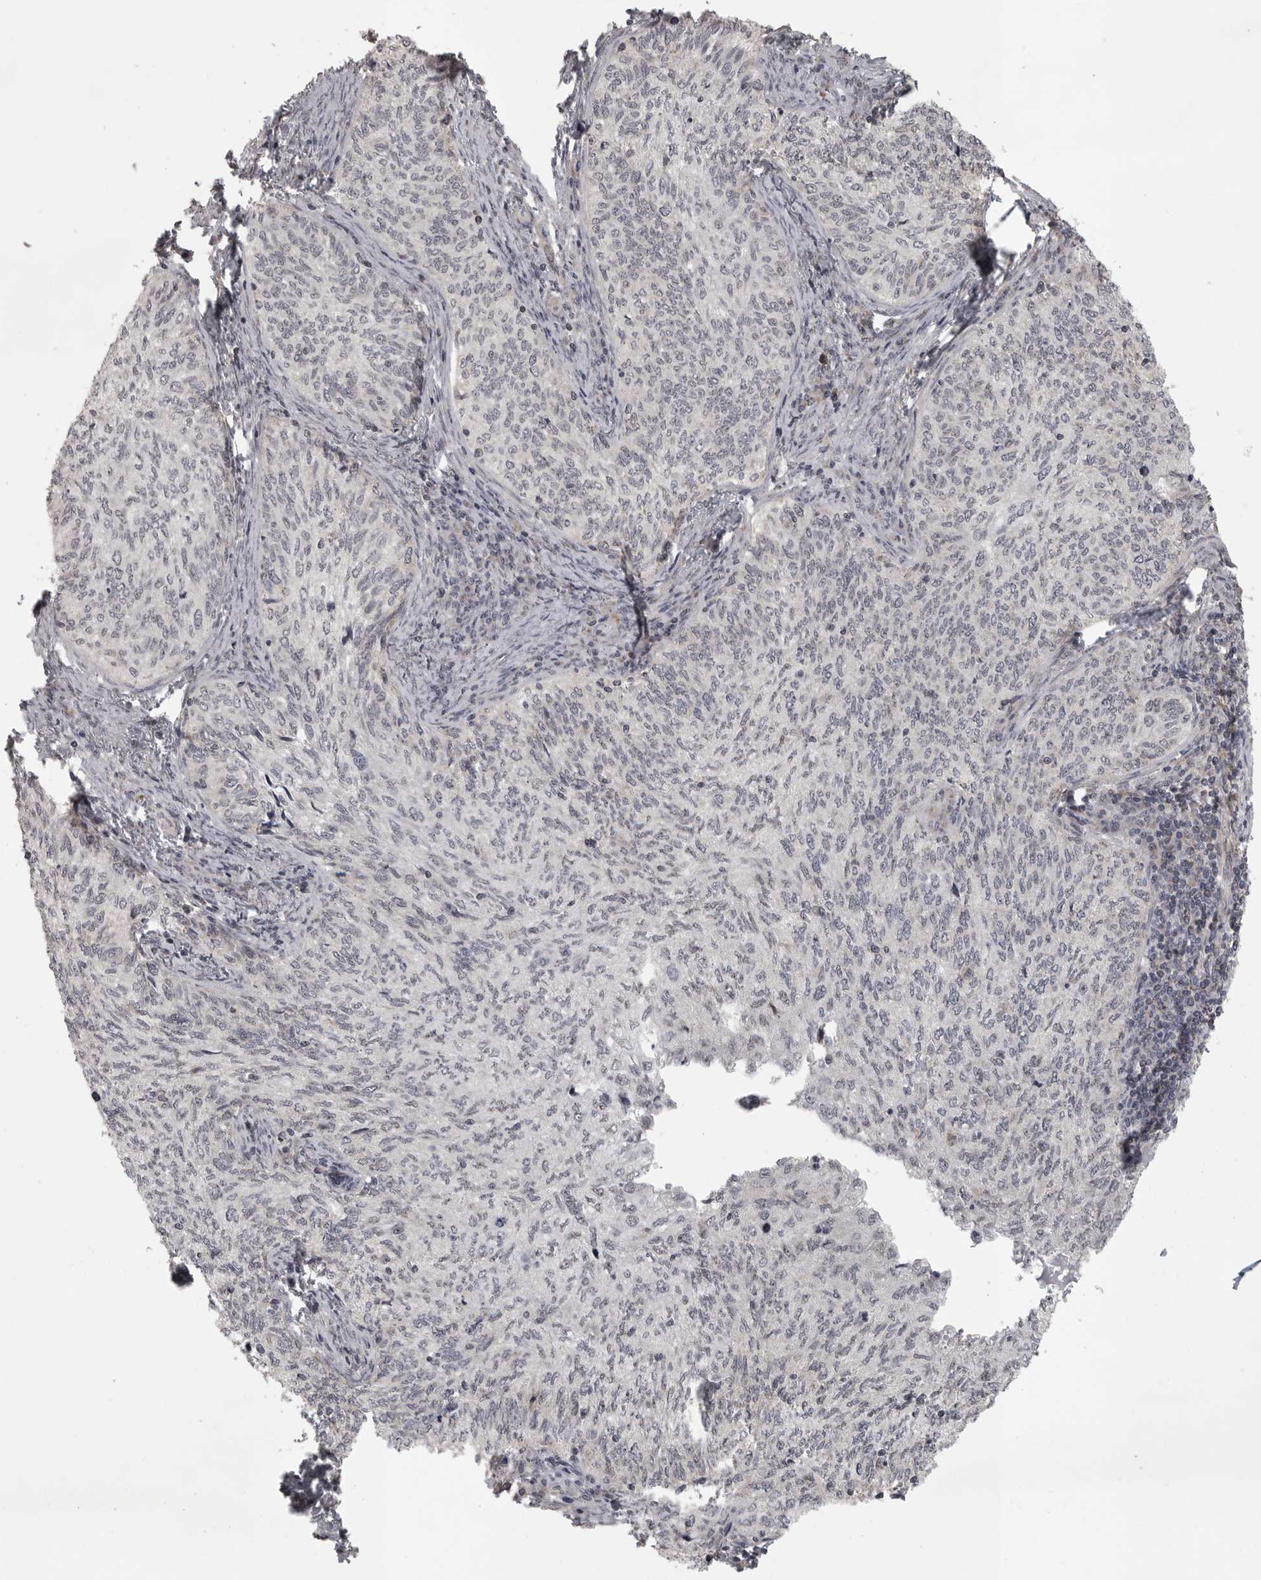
{"staining": {"intensity": "negative", "quantity": "none", "location": "none"}, "tissue": "cervical cancer", "cell_type": "Tumor cells", "image_type": "cancer", "snomed": [{"axis": "morphology", "description": "Squamous cell carcinoma, NOS"}, {"axis": "topography", "description": "Cervix"}], "caption": "IHC of human cervical cancer reveals no staining in tumor cells. (DAB (3,3'-diaminobenzidine) IHC, high magnification).", "gene": "POLE2", "patient": {"sex": "female", "age": 30}}